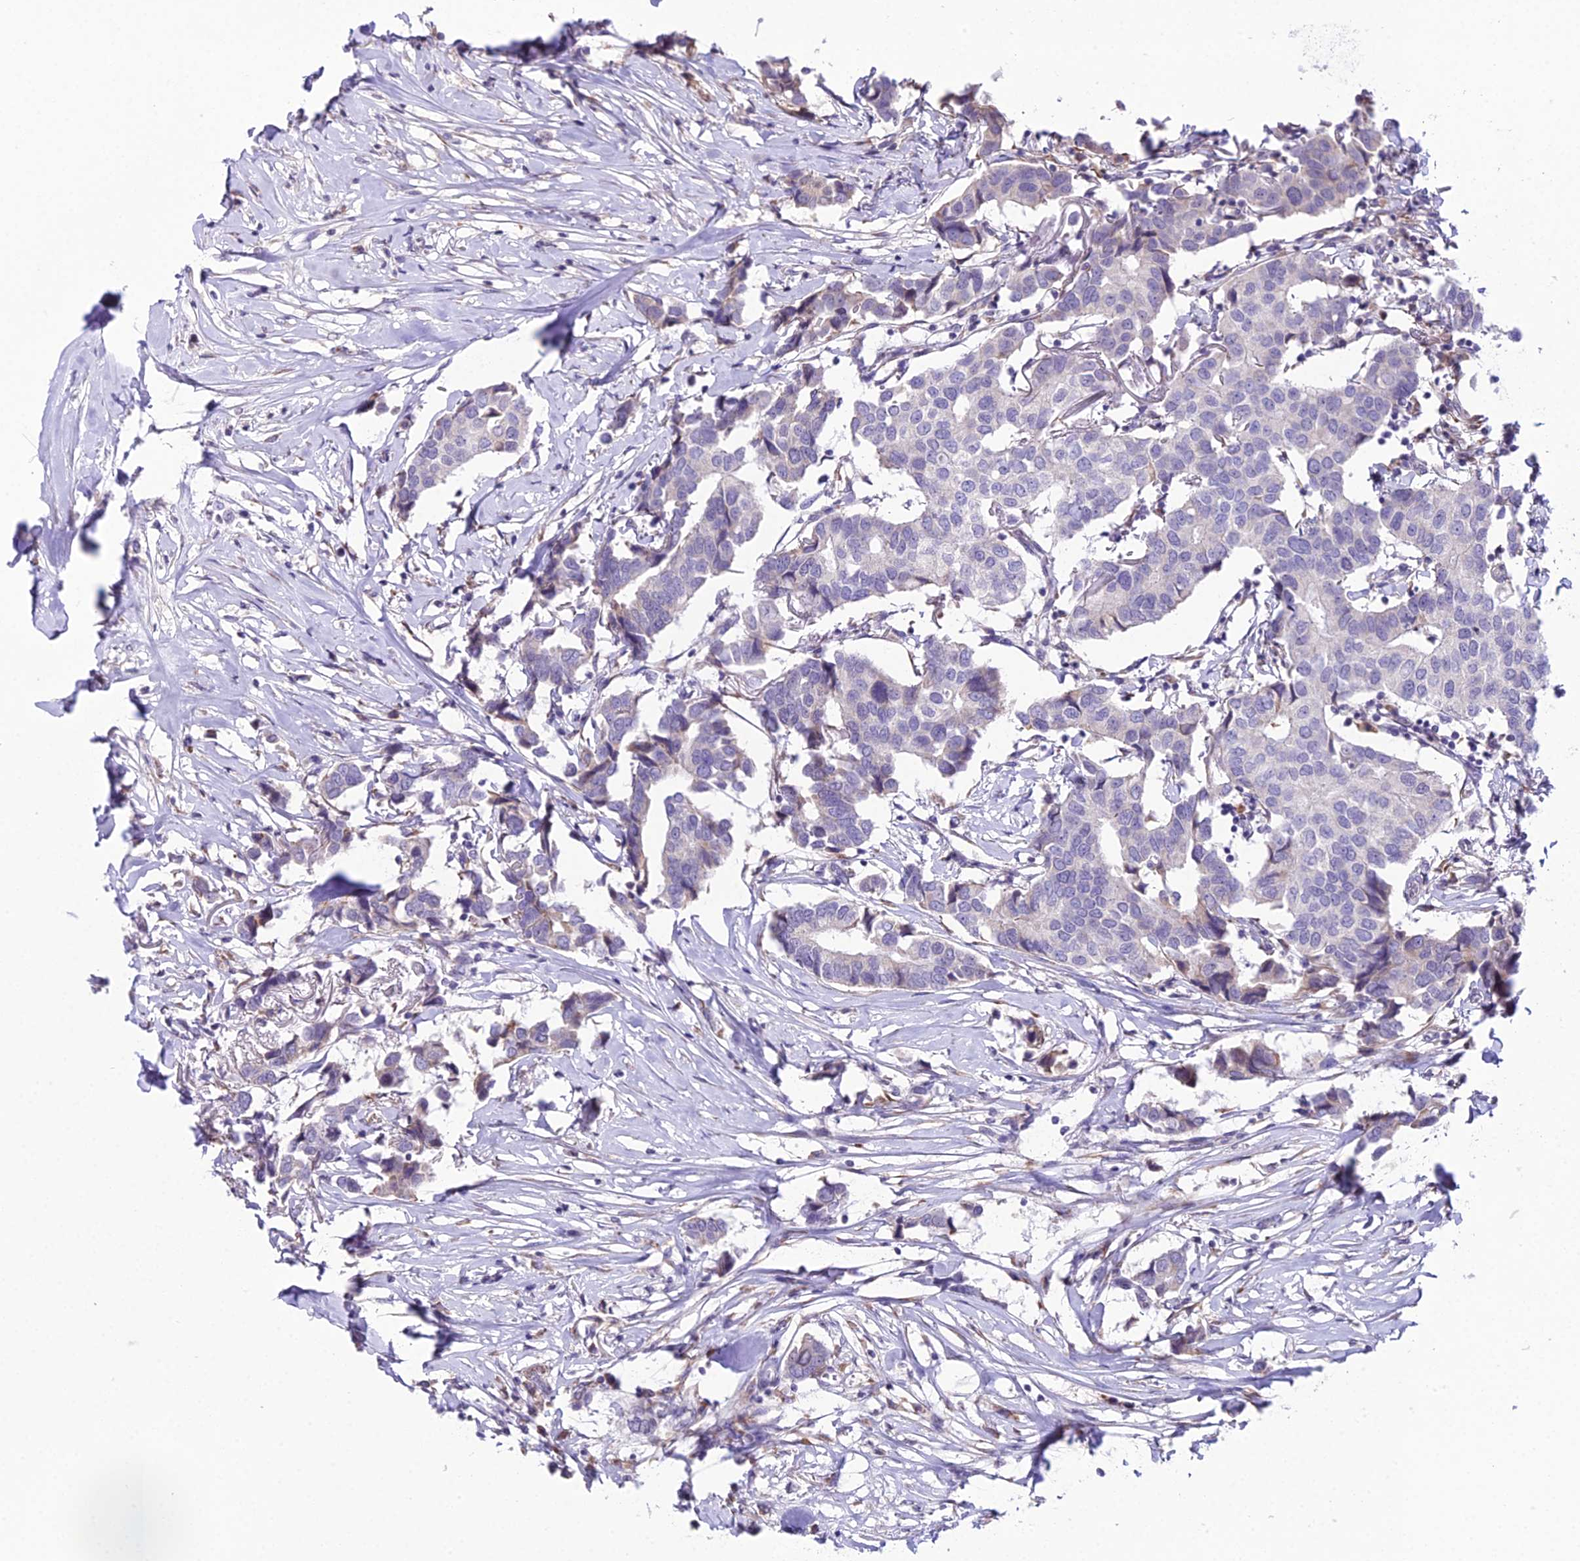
{"staining": {"intensity": "negative", "quantity": "none", "location": "none"}, "tissue": "breast cancer", "cell_type": "Tumor cells", "image_type": "cancer", "snomed": [{"axis": "morphology", "description": "Duct carcinoma"}, {"axis": "topography", "description": "Breast"}], "caption": "This is an immunohistochemistry (IHC) image of breast intraductal carcinoma. There is no expression in tumor cells.", "gene": "RPS26", "patient": {"sex": "female", "age": 80}}